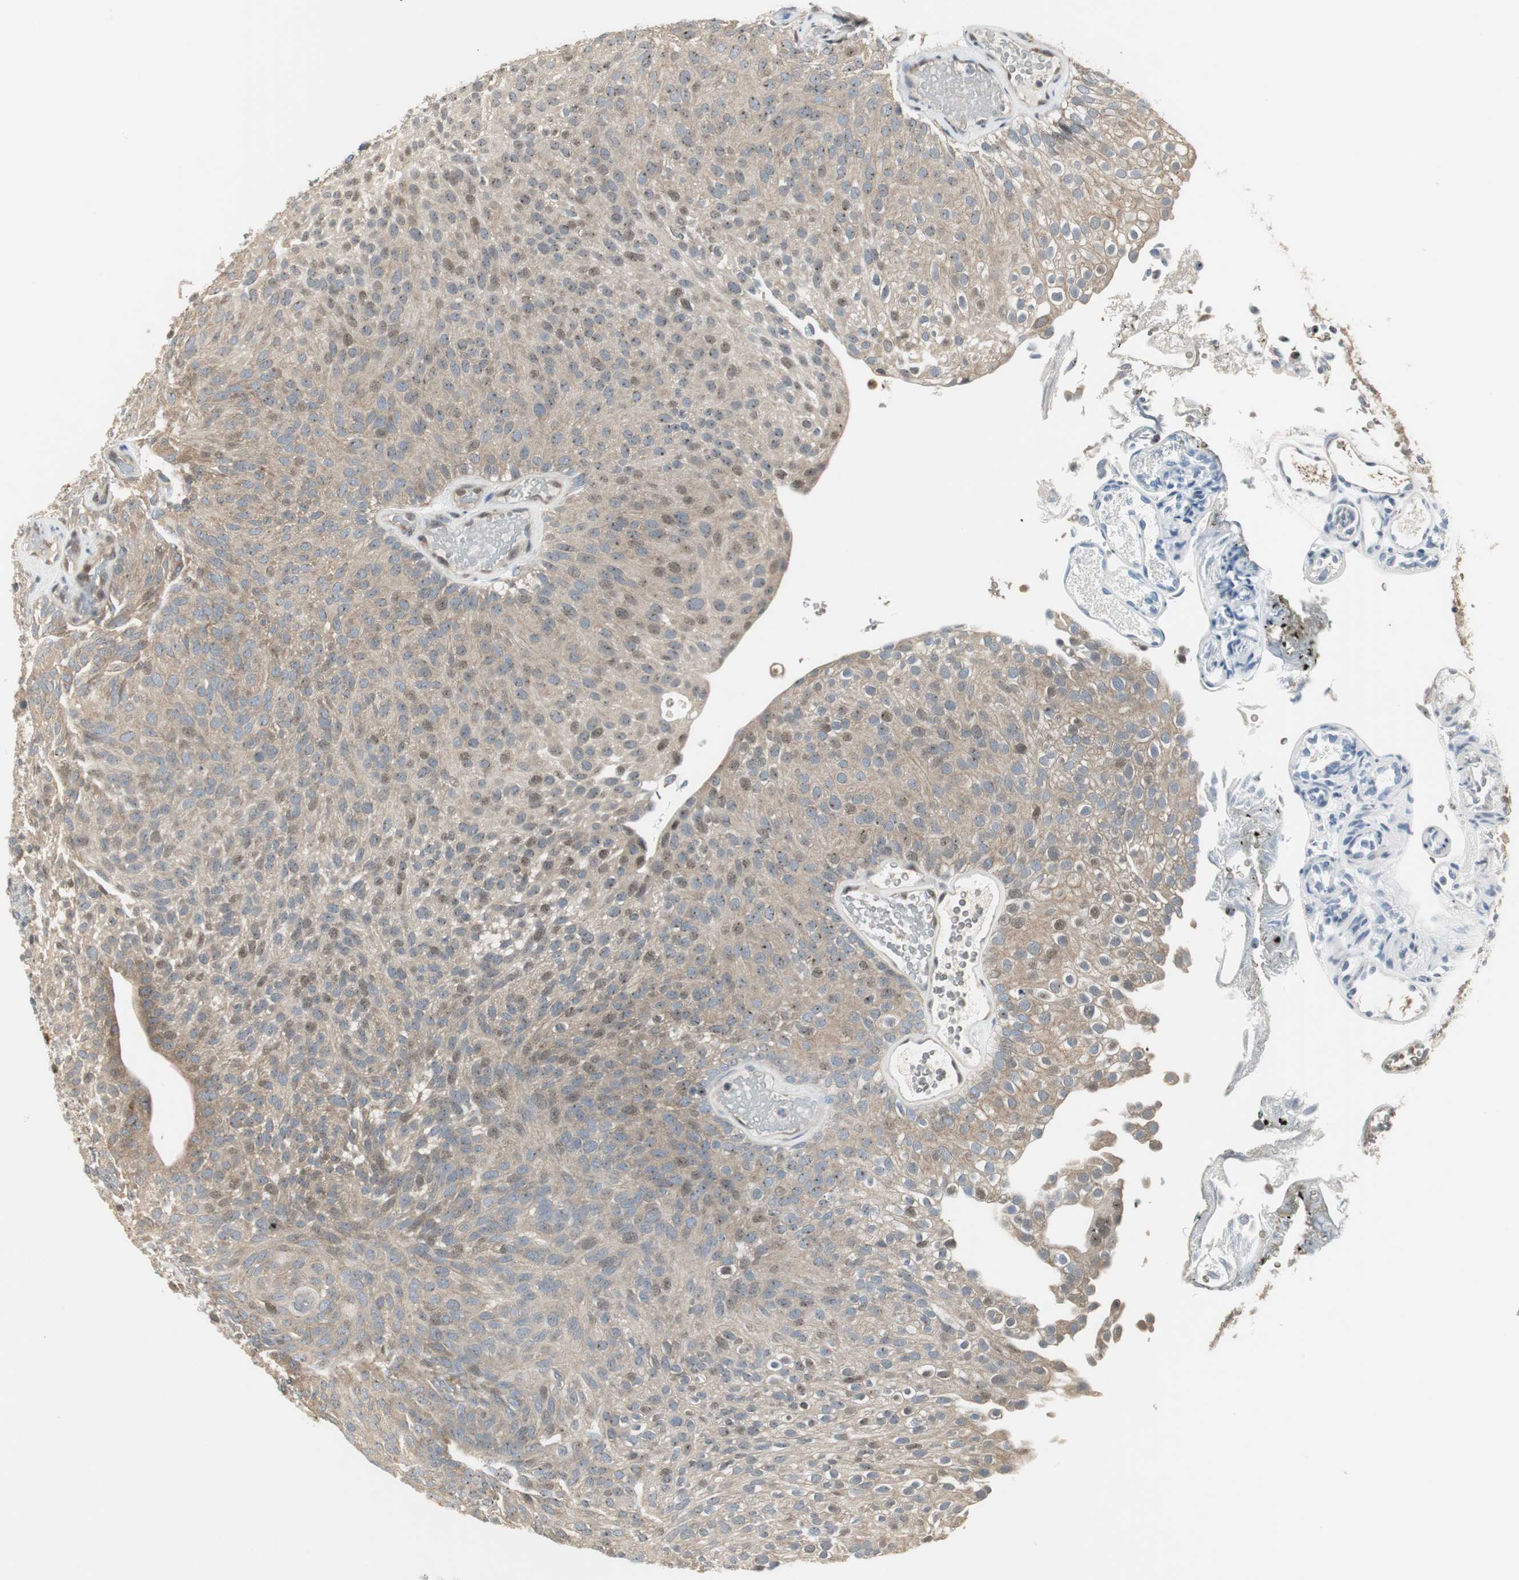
{"staining": {"intensity": "weak", "quantity": ">75%", "location": "cytoplasmic/membranous"}, "tissue": "urothelial cancer", "cell_type": "Tumor cells", "image_type": "cancer", "snomed": [{"axis": "morphology", "description": "Urothelial carcinoma, Low grade"}, {"axis": "topography", "description": "Urinary bladder"}], "caption": "Low-grade urothelial carcinoma tissue exhibits weak cytoplasmic/membranous expression in about >75% of tumor cells", "gene": "CCT5", "patient": {"sex": "male", "age": 78}}